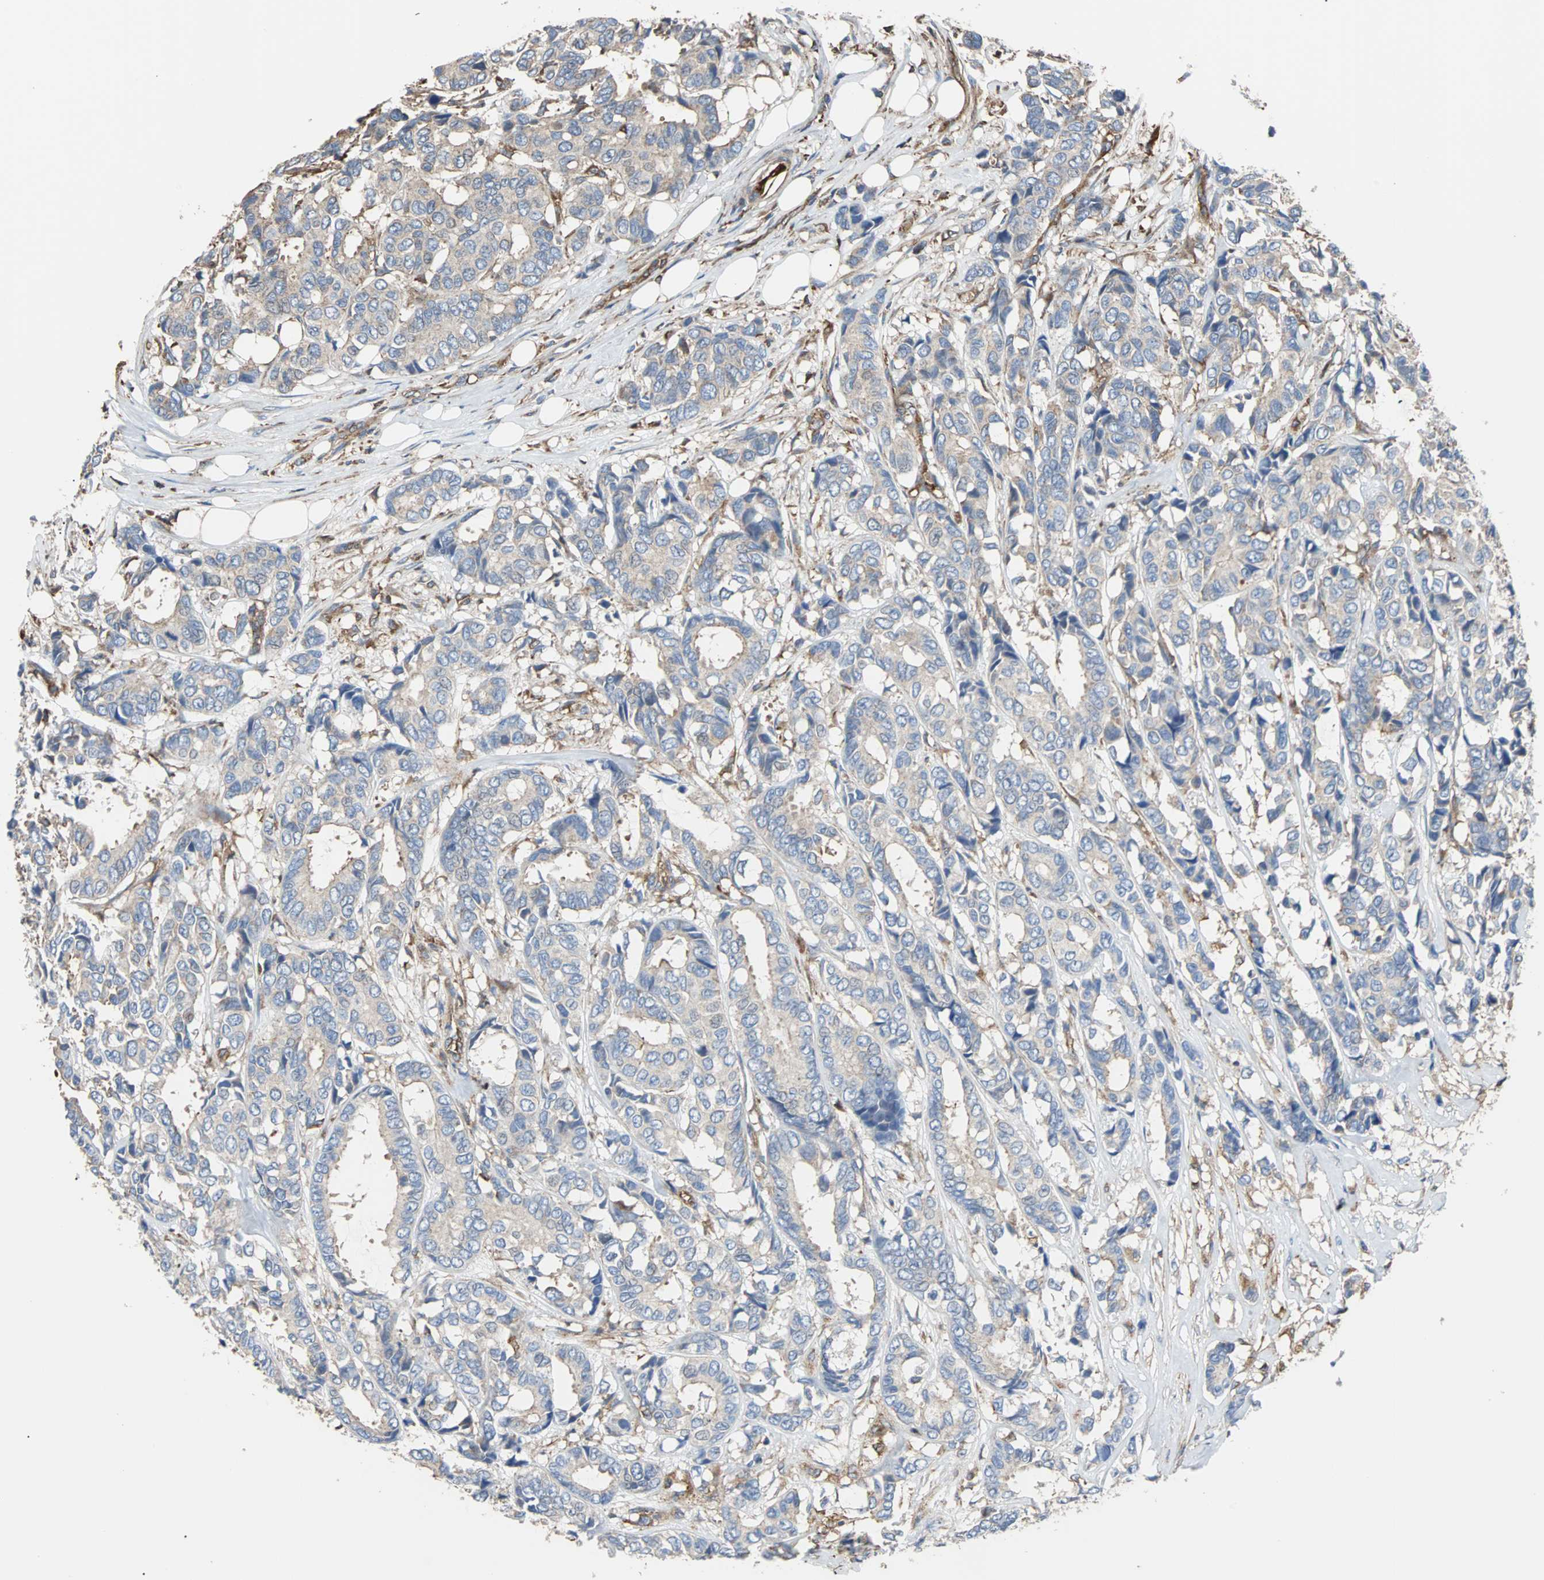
{"staining": {"intensity": "weak", "quantity": ">75%", "location": "cytoplasmic/membranous"}, "tissue": "breast cancer", "cell_type": "Tumor cells", "image_type": "cancer", "snomed": [{"axis": "morphology", "description": "Duct carcinoma"}, {"axis": "topography", "description": "Breast"}], "caption": "The photomicrograph displays staining of breast cancer, revealing weak cytoplasmic/membranous protein positivity (brown color) within tumor cells.", "gene": "PLCG2", "patient": {"sex": "female", "age": 87}}